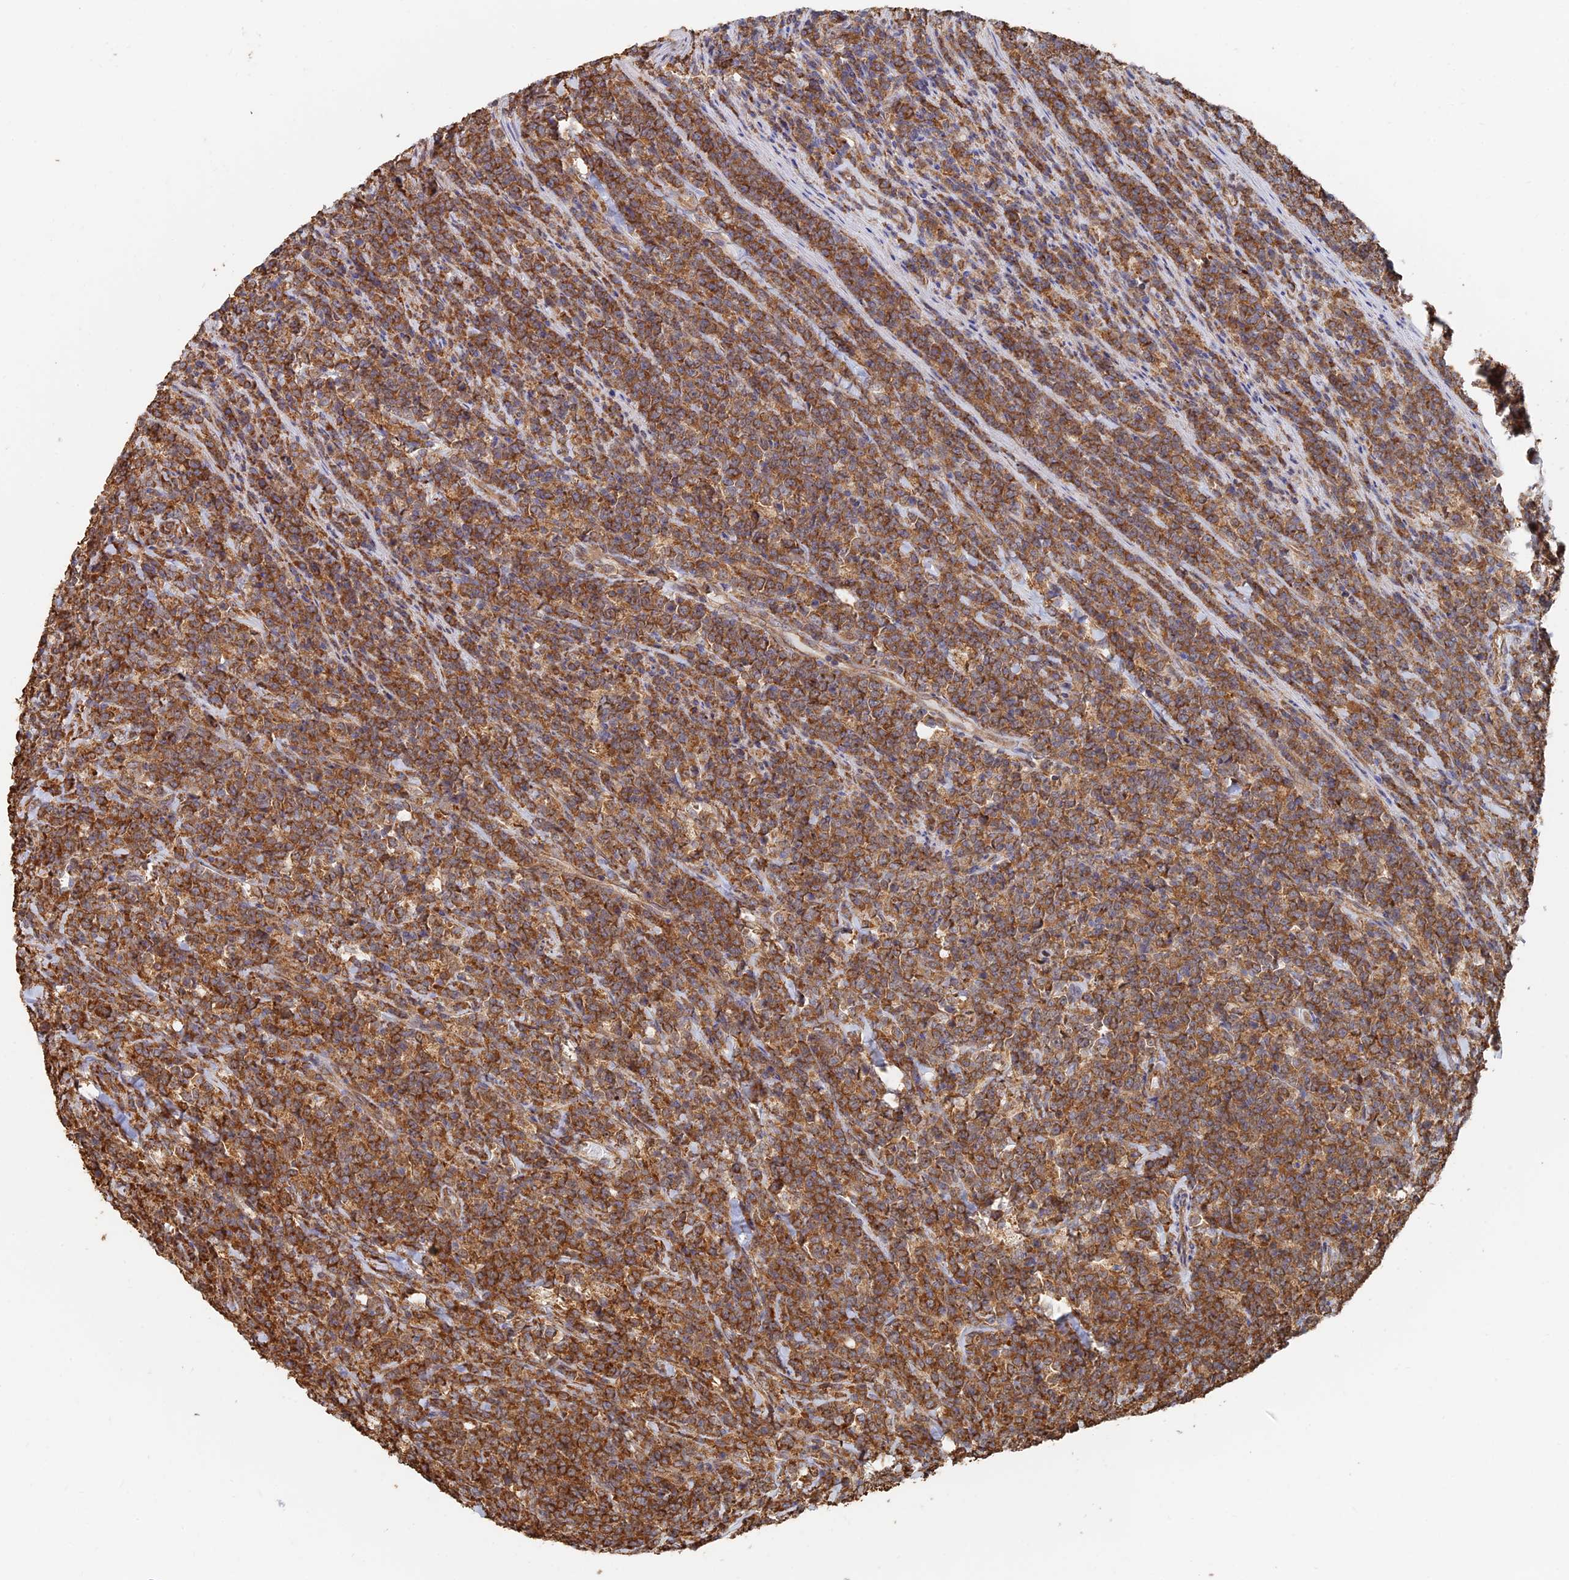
{"staining": {"intensity": "moderate", "quantity": ">75%", "location": "cytoplasmic/membranous"}, "tissue": "lymphoma", "cell_type": "Tumor cells", "image_type": "cancer", "snomed": [{"axis": "morphology", "description": "Malignant lymphoma, non-Hodgkin's type, High grade"}, {"axis": "topography", "description": "Small intestine"}], "caption": "Malignant lymphoma, non-Hodgkin's type (high-grade) was stained to show a protein in brown. There is medium levels of moderate cytoplasmic/membranous positivity in about >75% of tumor cells.", "gene": "WBP11", "patient": {"sex": "male", "age": 8}}